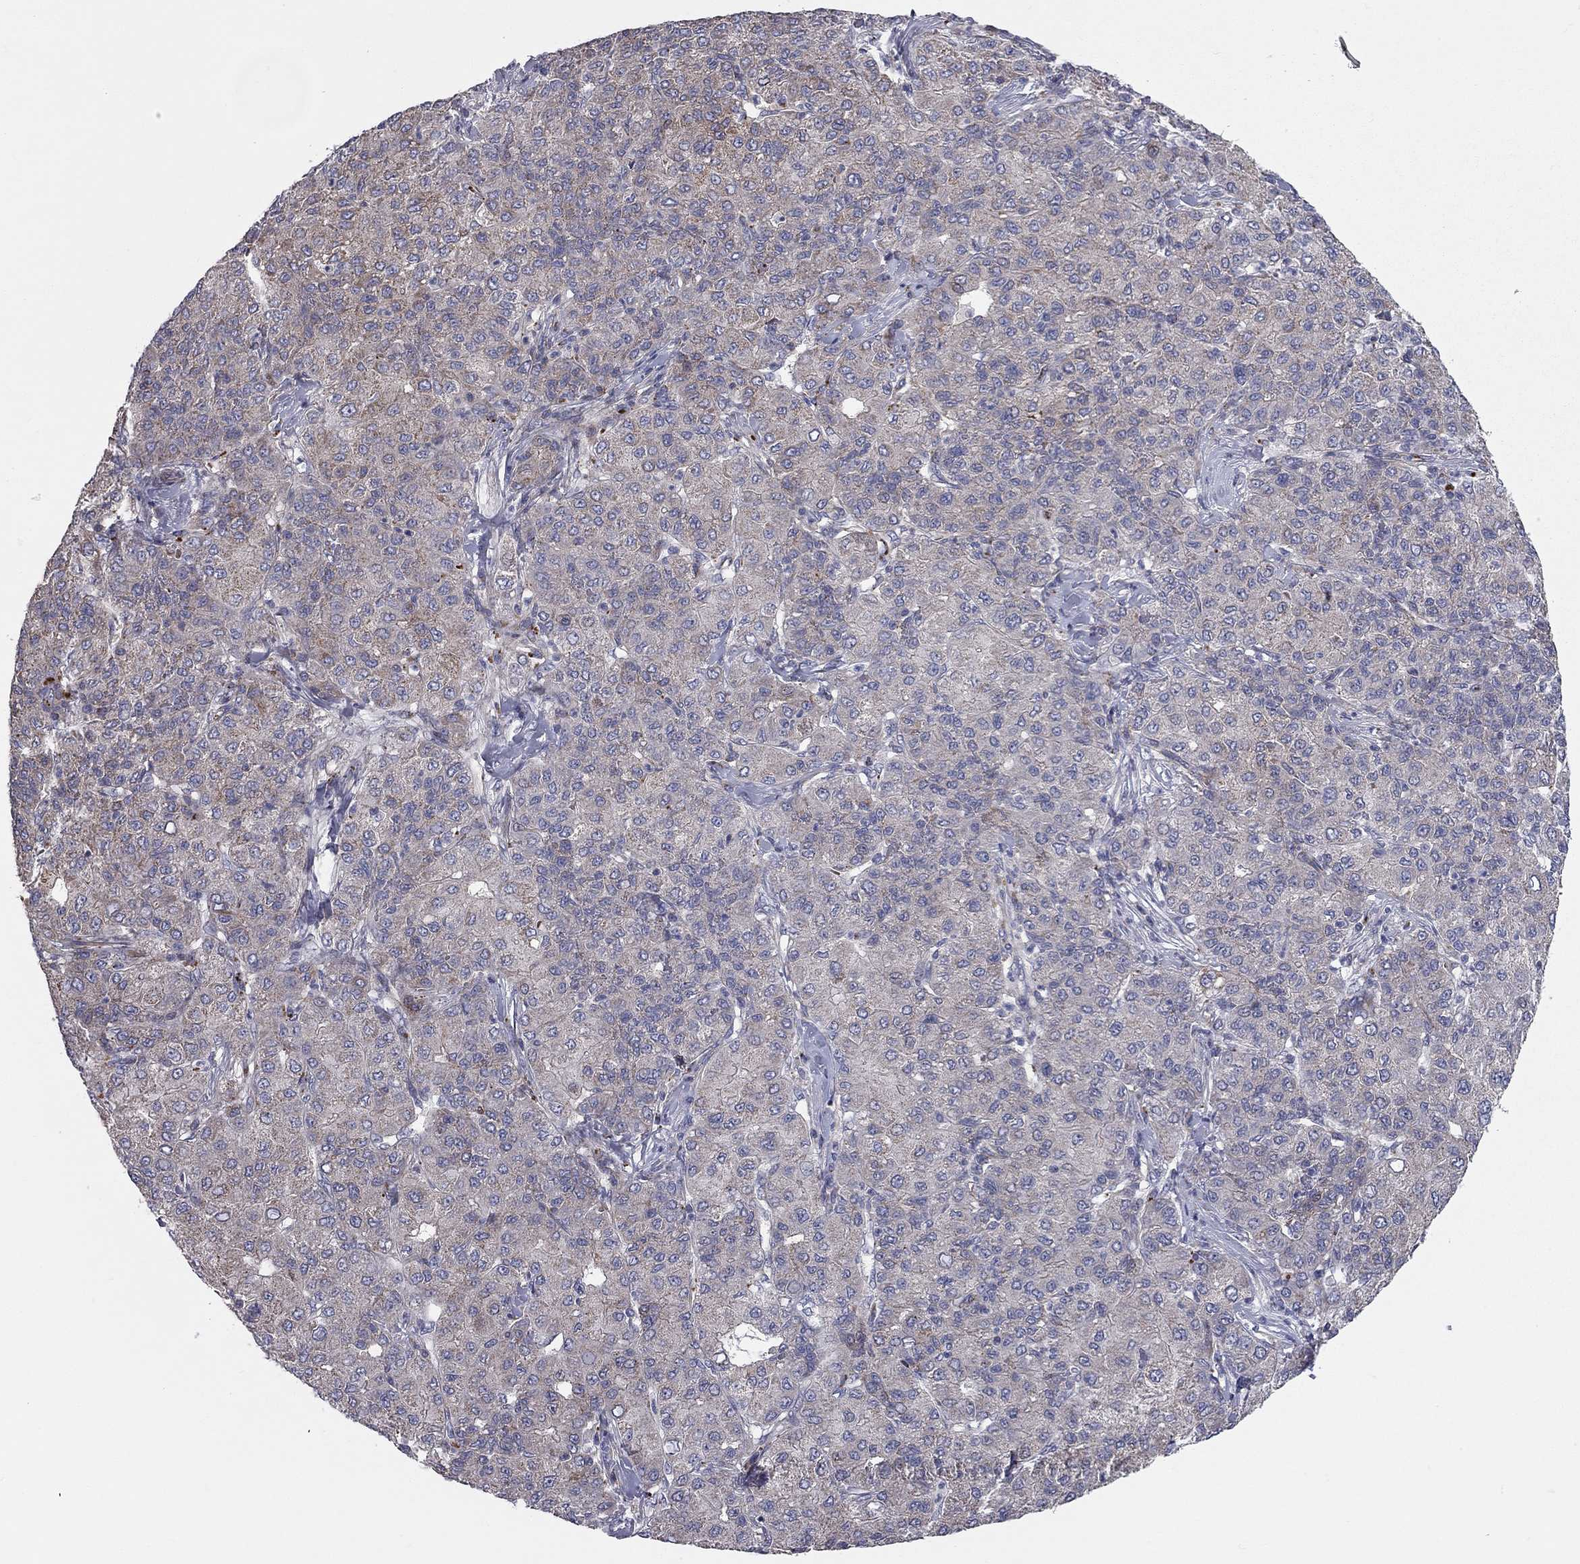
{"staining": {"intensity": "weak", "quantity": "<25%", "location": "cytoplasmic/membranous"}, "tissue": "liver cancer", "cell_type": "Tumor cells", "image_type": "cancer", "snomed": [{"axis": "morphology", "description": "Carcinoma, Hepatocellular, NOS"}, {"axis": "topography", "description": "Liver"}], "caption": "This is a image of immunohistochemistry (IHC) staining of hepatocellular carcinoma (liver), which shows no positivity in tumor cells.", "gene": "KANSL1L", "patient": {"sex": "male", "age": 65}}